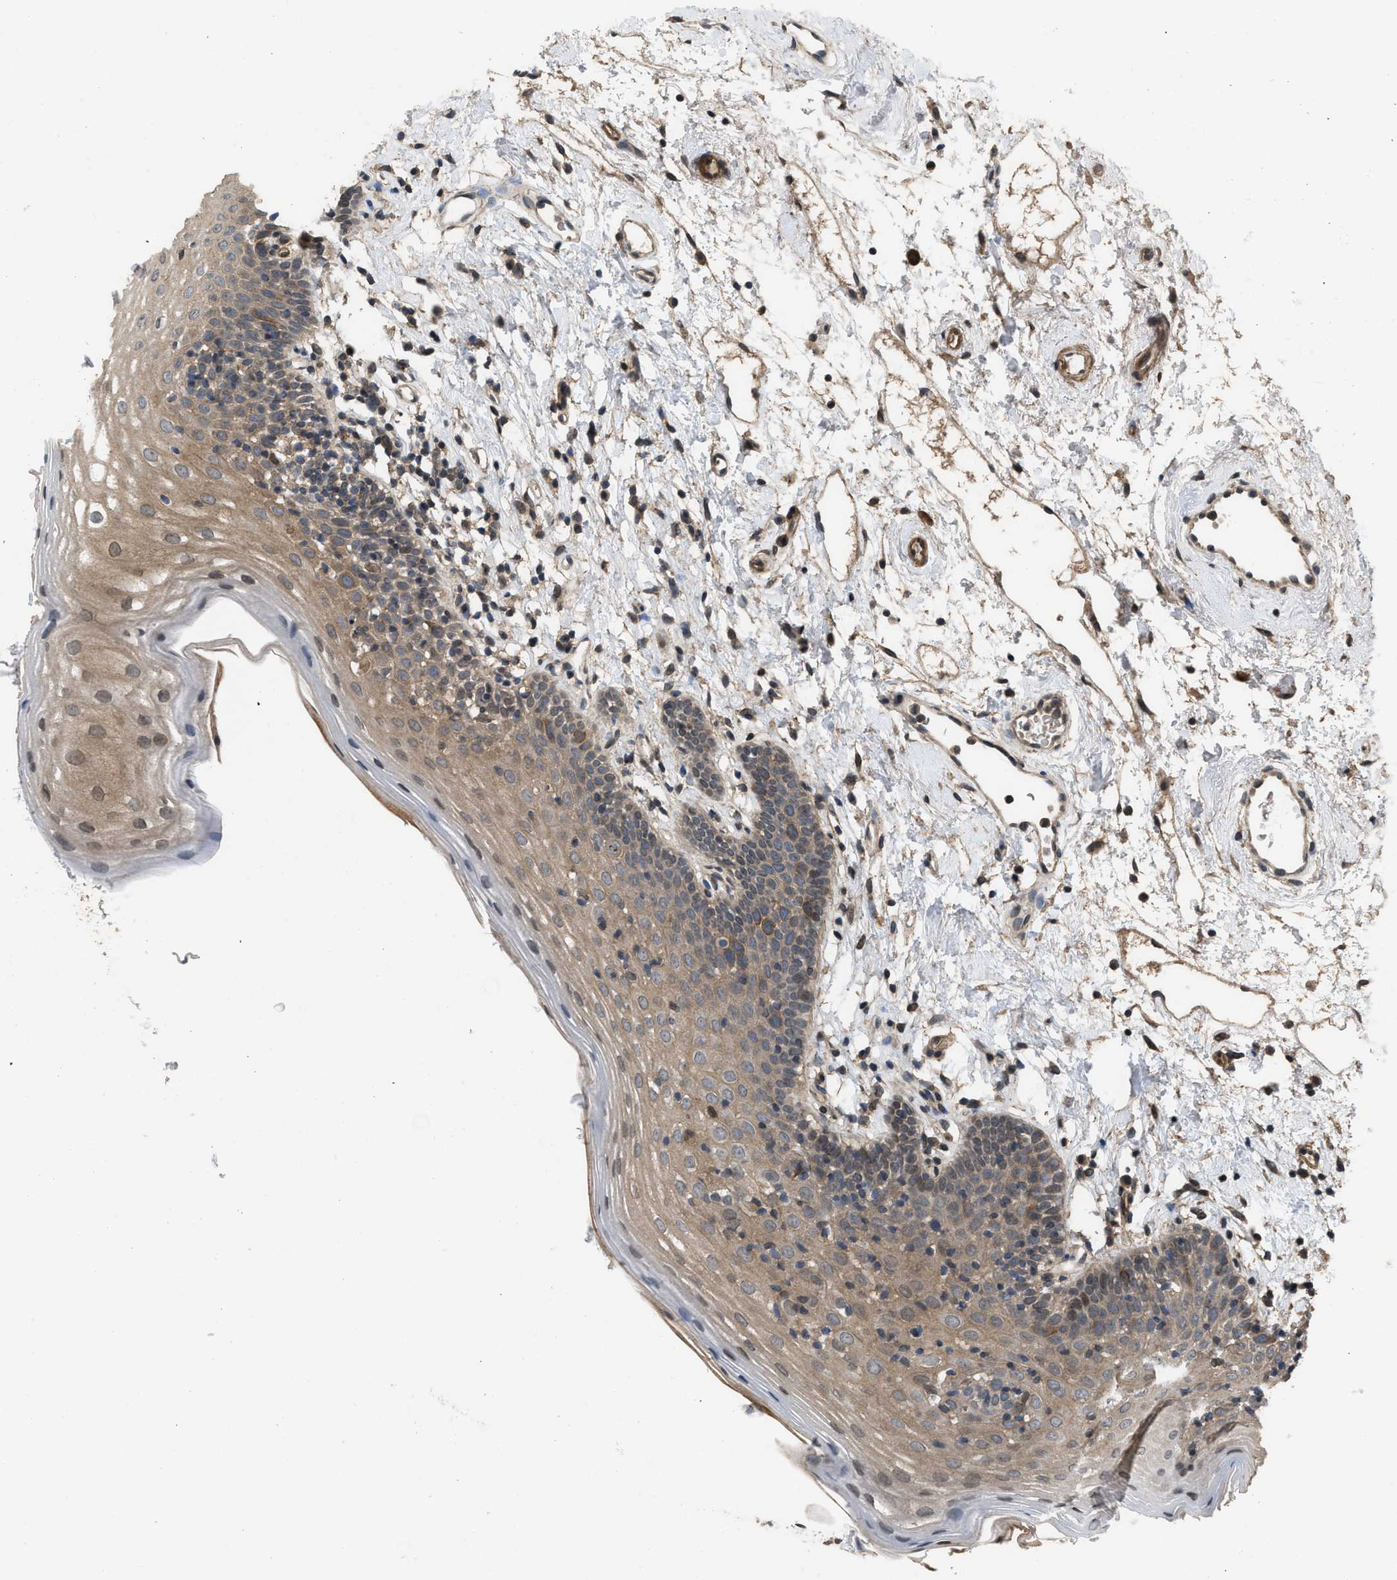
{"staining": {"intensity": "moderate", "quantity": "25%-75%", "location": "cytoplasmic/membranous"}, "tissue": "oral mucosa", "cell_type": "Squamous epithelial cells", "image_type": "normal", "snomed": [{"axis": "morphology", "description": "Normal tissue, NOS"}, {"axis": "topography", "description": "Oral tissue"}], "caption": "Squamous epithelial cells demonstrate medium levels of moderate cytoplasmic/membranous positivity in approximately 25%-75% of cells in benign human oral mucosa. The staining was performed using DAB to visualize the protein expression in brown, while the nuclei were stained in blue with hematoxylin (Magnification: 20x).", "gene": "UTRN", "patient": {"sex": "male", "age": 66}}